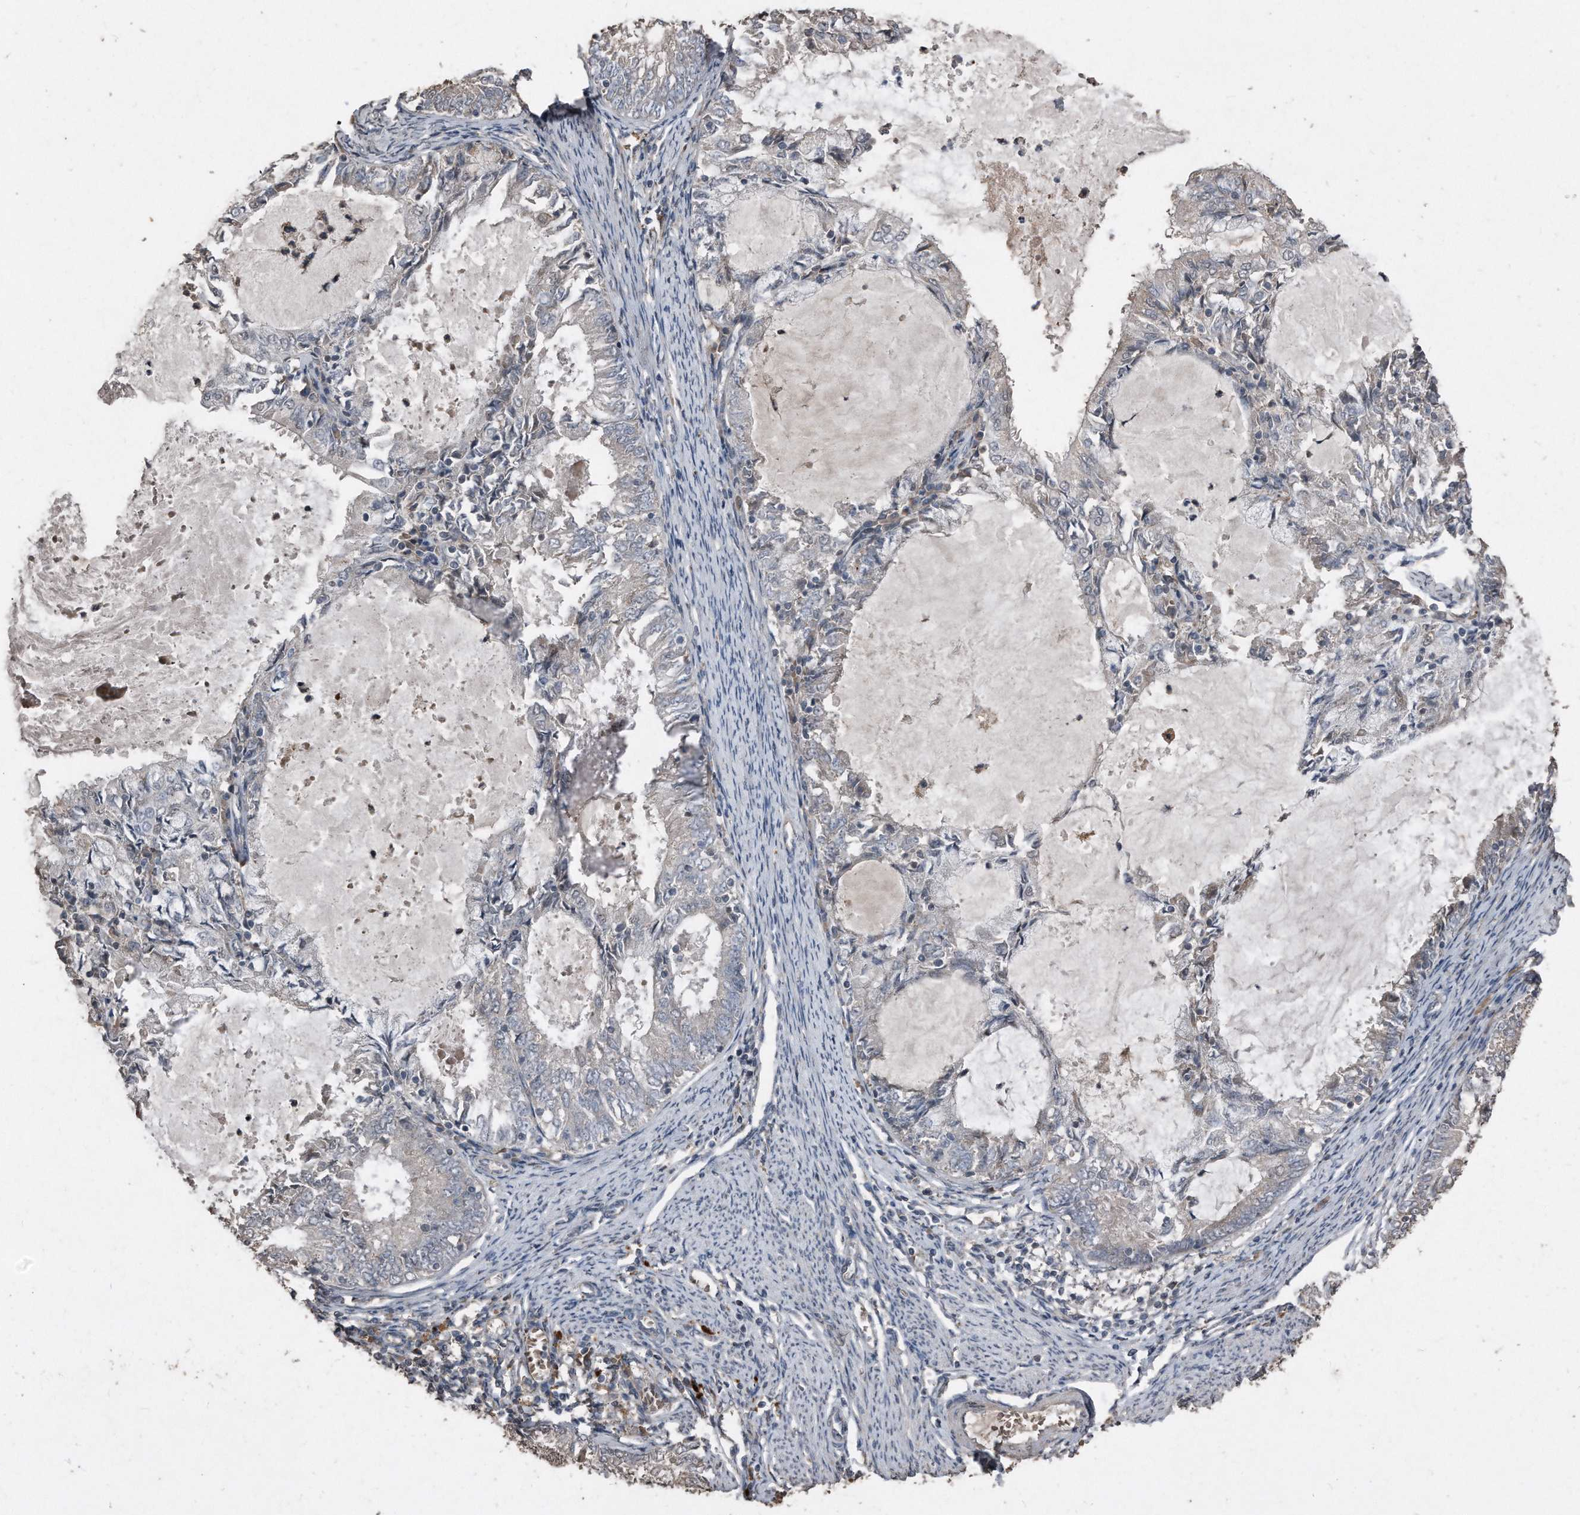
{"staining": {"intensity": "negative", "quantity": "none", "location": "none"}, "tissue": "endometrial cancer", "cell_type": "Tumor cells", "image_type": "cancer", "snomed": [{"axis": "morphology", "description": "Adenocarcinoma, NOS"}, {"axis": "topography", "description": "Endometrium"}], "caption": "An immunohistochemistry (IHC) photomicrograph of adenocarcinoma (endometrial) is shown. There is no staining in tumor cells of adenocarcinoma (endometrial).", "gene": "ANKRD10", "patient": {"sex": "female", "age": 57}}